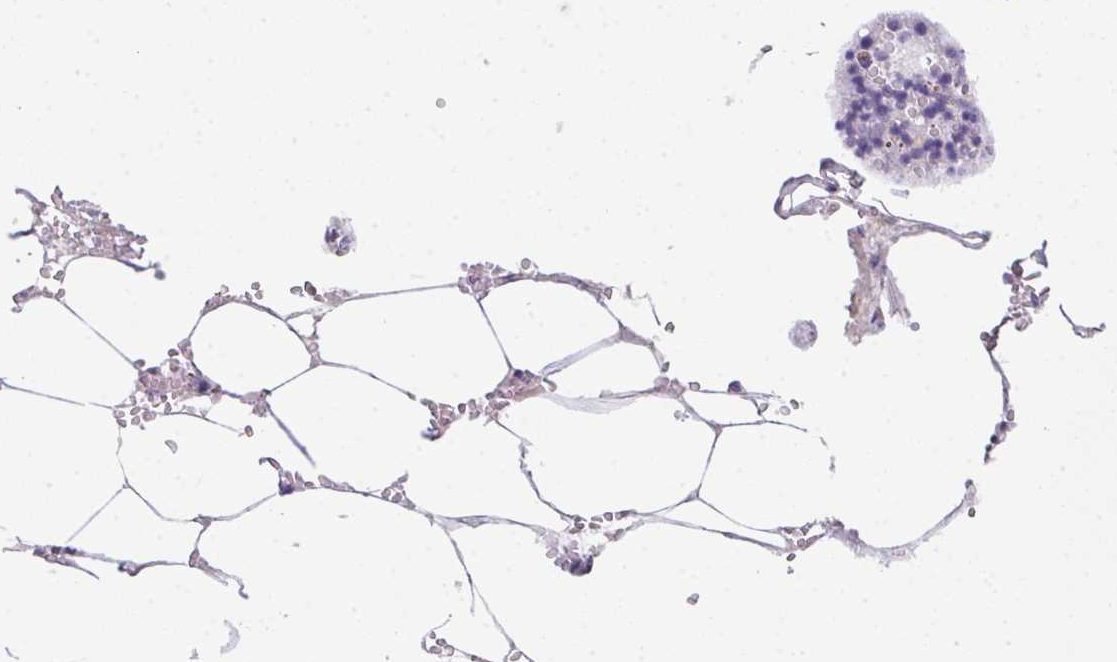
{"staining": {"intensity": "negative", "quantity": "none", "location": "none"}, "tissue": "bone marrow", "cell_type": "Hematopoietic cells", "image_type": "normal", "snomed": [{"axis": "morphology", "description": "Normal tissue, NOS"}, {"axis": "topography", "description": "Bone marrow"}], "caption": "Bone marrow stained for a protein using immunohistochemistry shows no staining hematopoietic cells.", "gene": "FILIP1", "patient": {"sex": "male", "age": 54}}